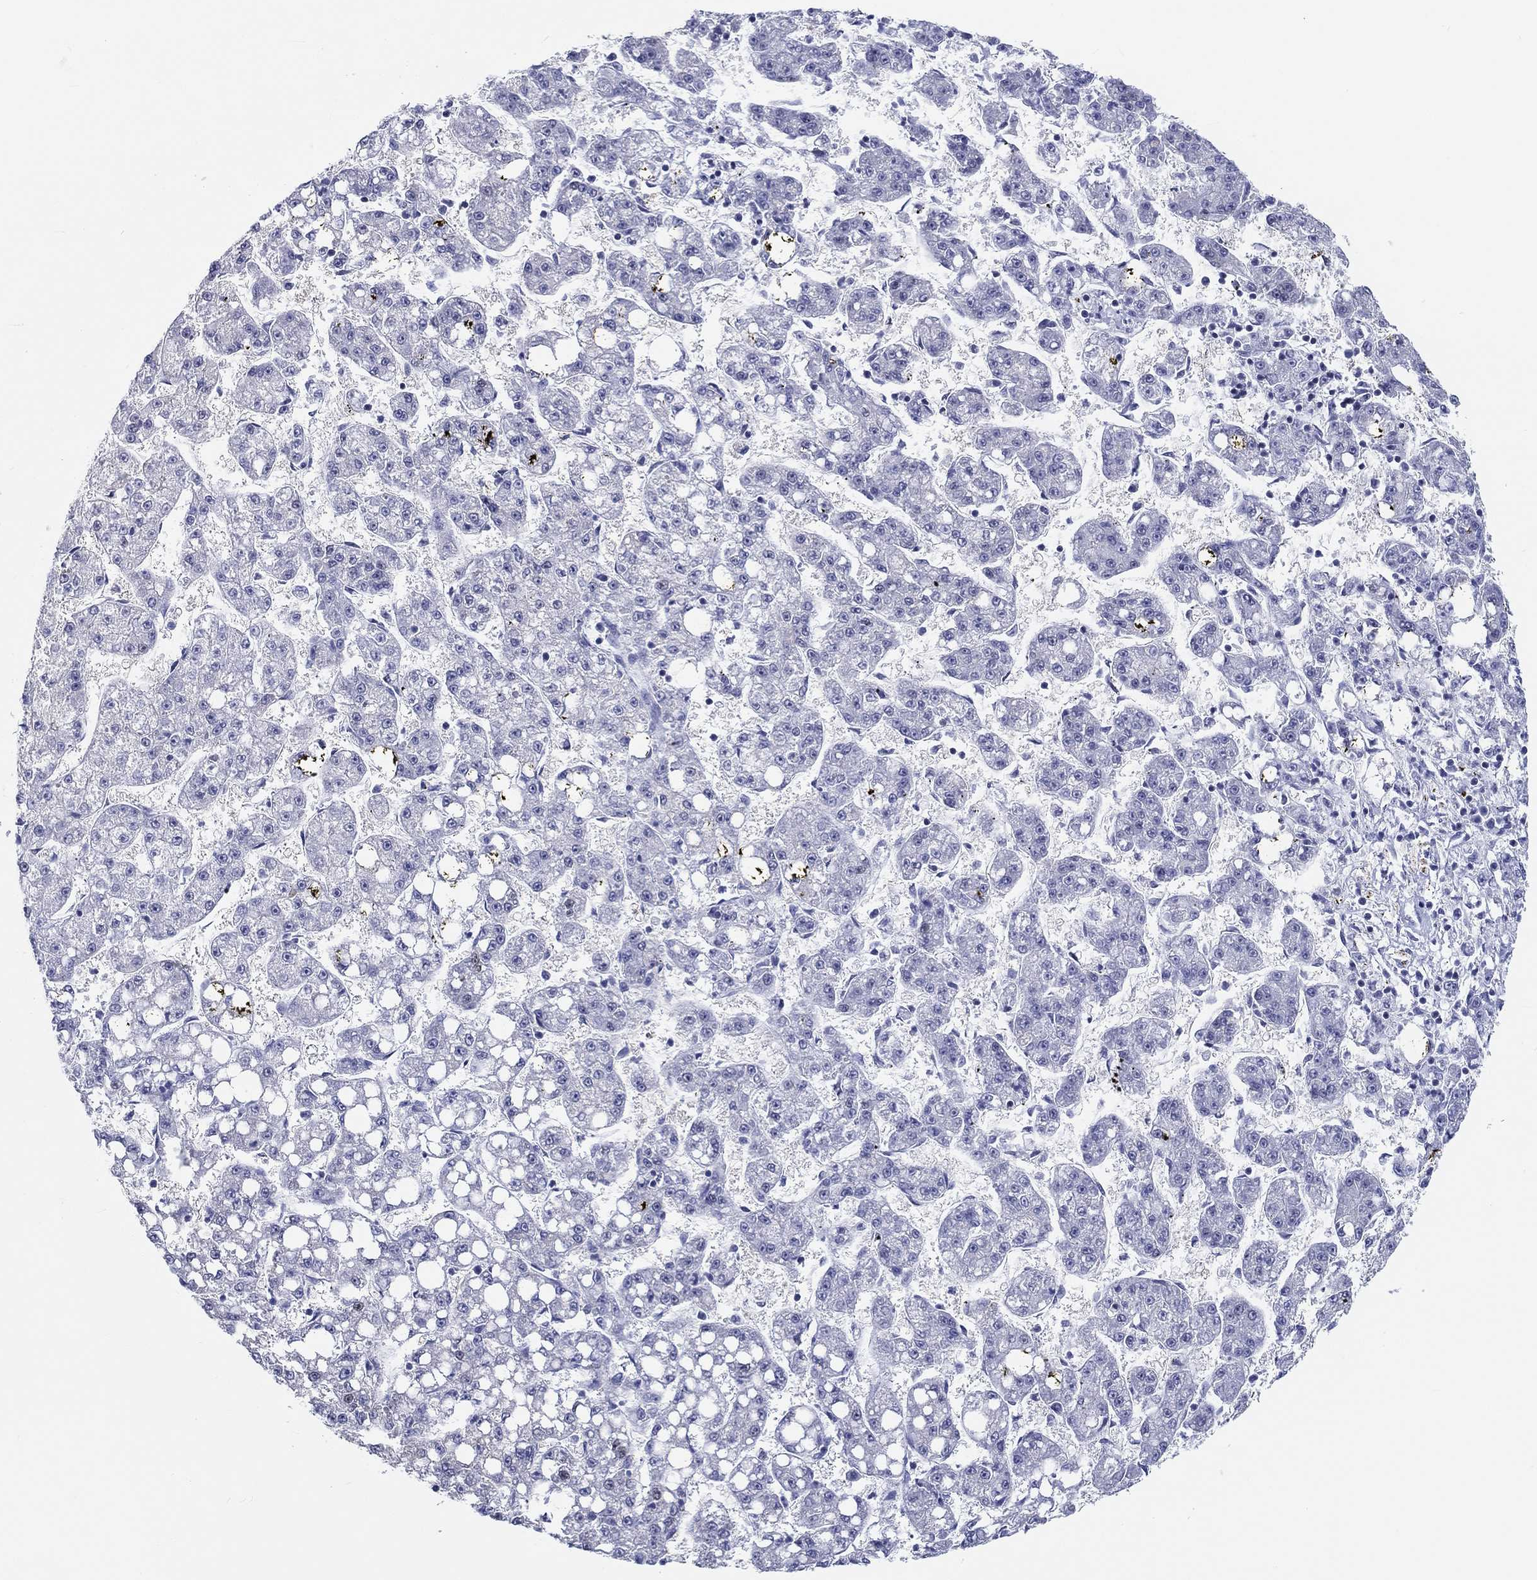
{"staining": {"intensity": "weak", "quantity": "<25%", "location": "nuclear"}, "tissue": "liver cancer", "cell_type": "Tumor cells", "image_type": "cancer", "snomed": [{"axis": "morphology", "description": "Carcinoma, Hepatocellular, NOS"}, {"axis": "topography", "description": "Liver"}], "caption": "The immunohistochemistry (IHC) image has no significant staining in tumor cells of liver hepatocellular carcinoma tissue. (Immunohistochemistry, brightfield microscopy, high magnification).", "gene": "H1-1", "patient": {"sex": "female", "age": 65}}